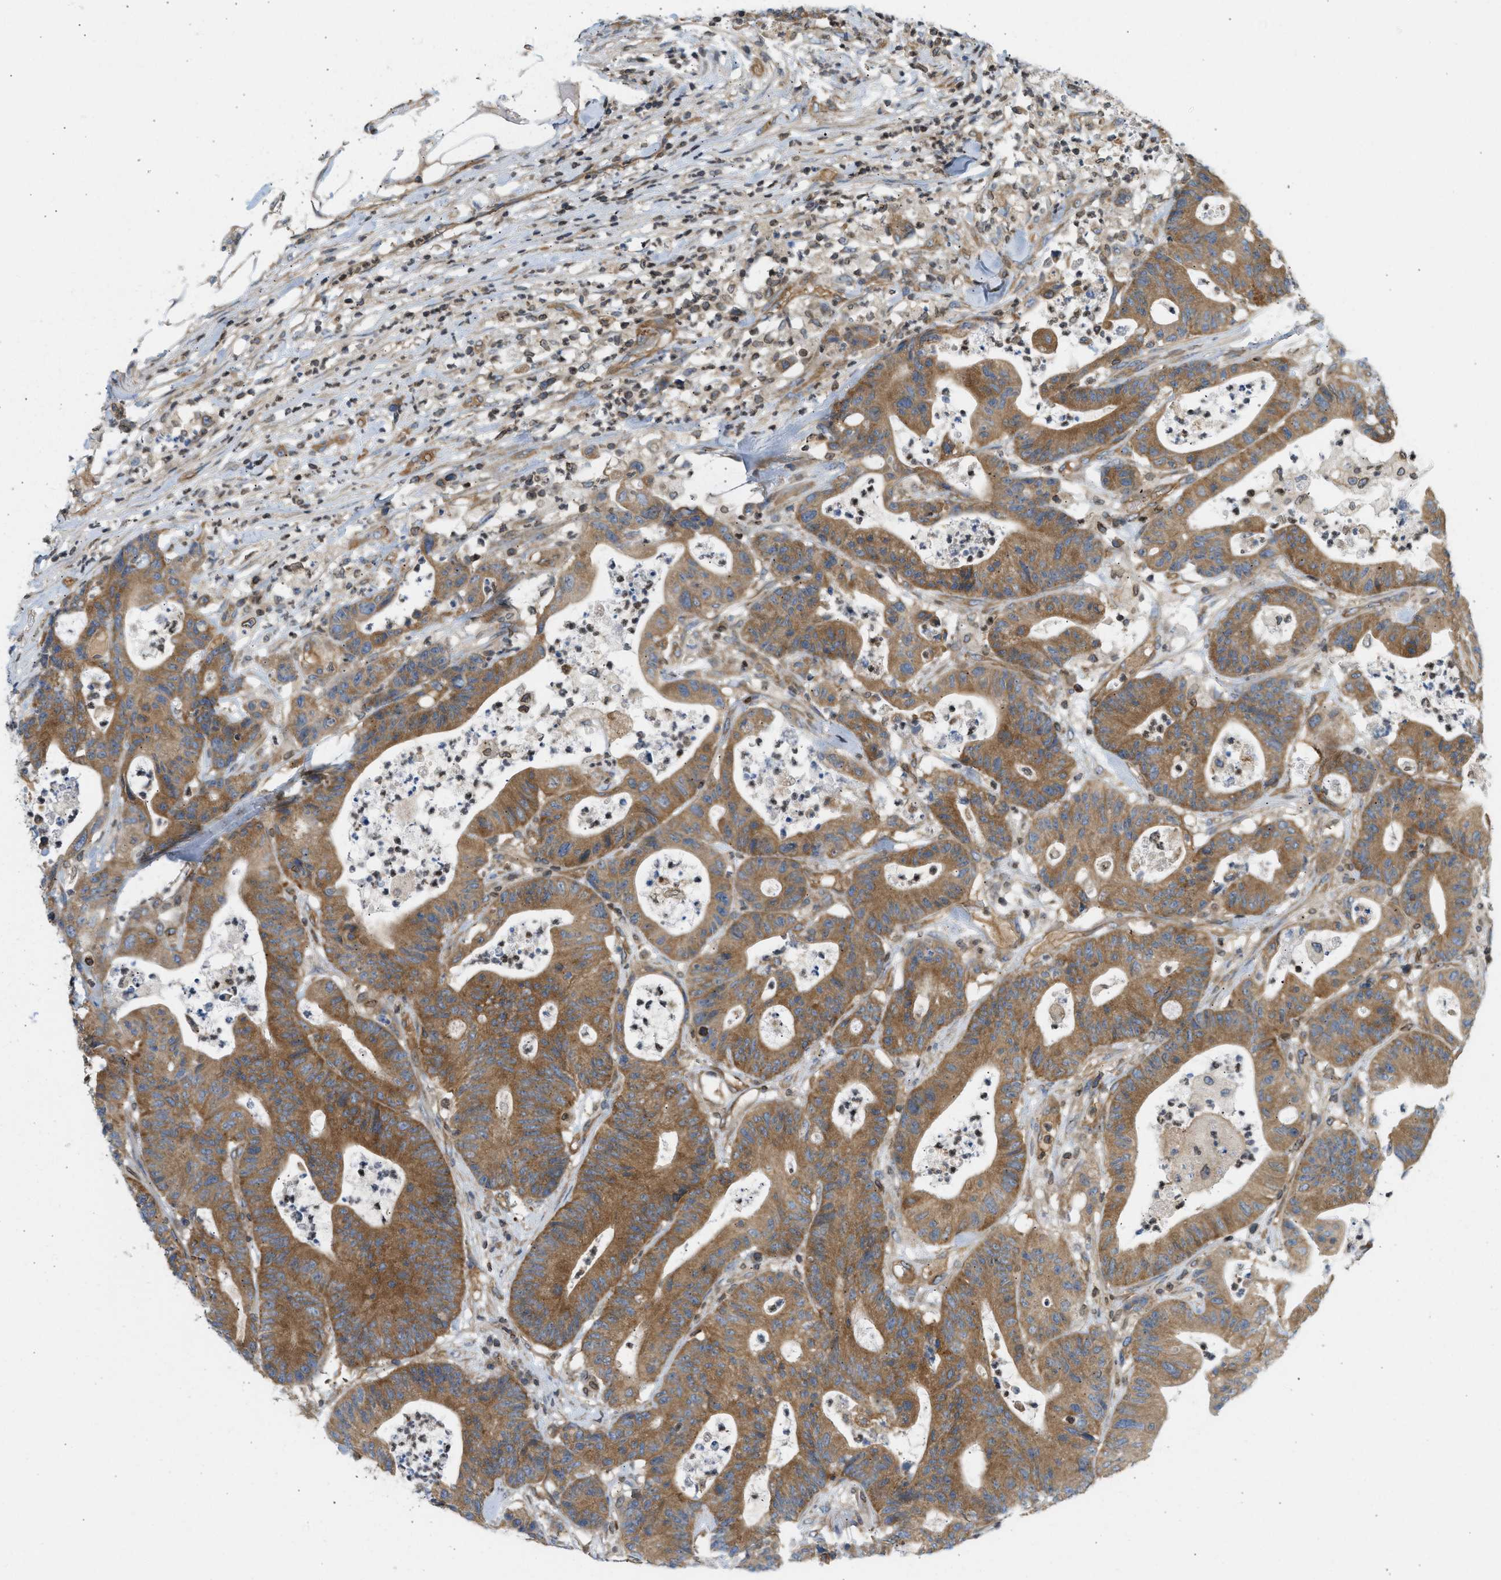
{"staining": {"intensity": "moderate", "quantity": ">75%", "location": "cytoplasmic/membranous"}, "tissue": "colorectal cancer", "cell_type": "Tumor cells", "image_type": "cancer", "snomed": [{"axis": "morphology", "description": "Adenocarcinoma, NOS"}, {"axis": "topography", "description": "Colon"}], "caption": "The immunohistochemical stain labels moderate cytoplasmic/membranous staining in tumor cells of colorectal cancer (adenocarcinoma) tissue.", "gene": "STRN", "patient": {"sex": "female", "age": 84}}